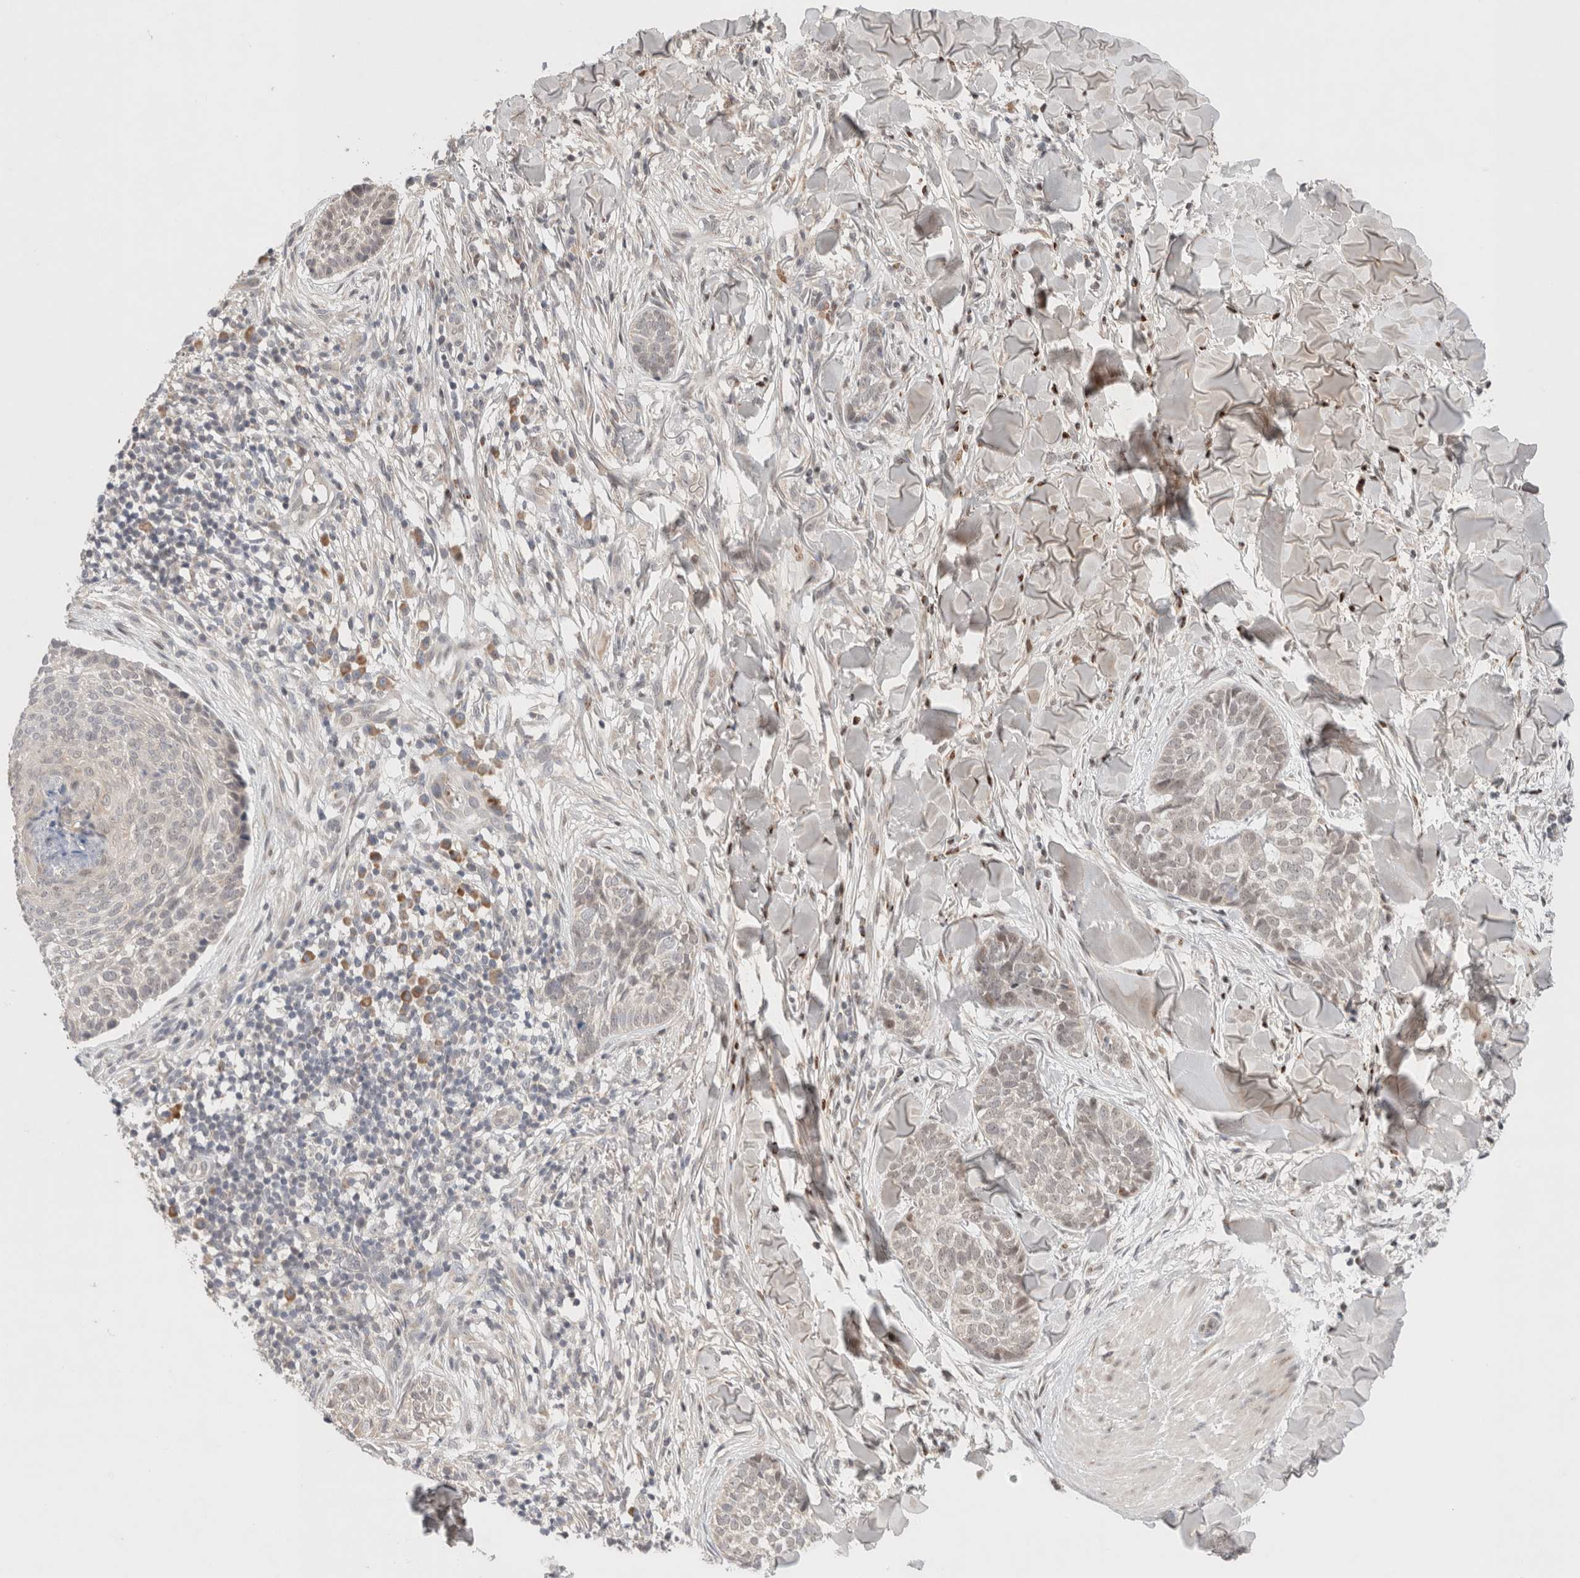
{"staining": {"intensity": "negative", "quantity": "none", "location": "none"}, "tissue": "skin cancer", "cell_type": "Tumor cells", "image_type": "cancer", "snomed": [{"axis": "morphology", "description": "Normal tissue, NOS"}, {"axis": "morphology", "description": "Basal cell carcinoma"}, {"axis": "topography", "description": "Skin"}], "caption": "Tumor cells show no significant staining in skin cancer. The staining is performed using DAB brown chromogen with nuclei counter-stained in using hematoxylin.", "gene": "ERI3", "patient": {"sex": "male", "age": 67}}